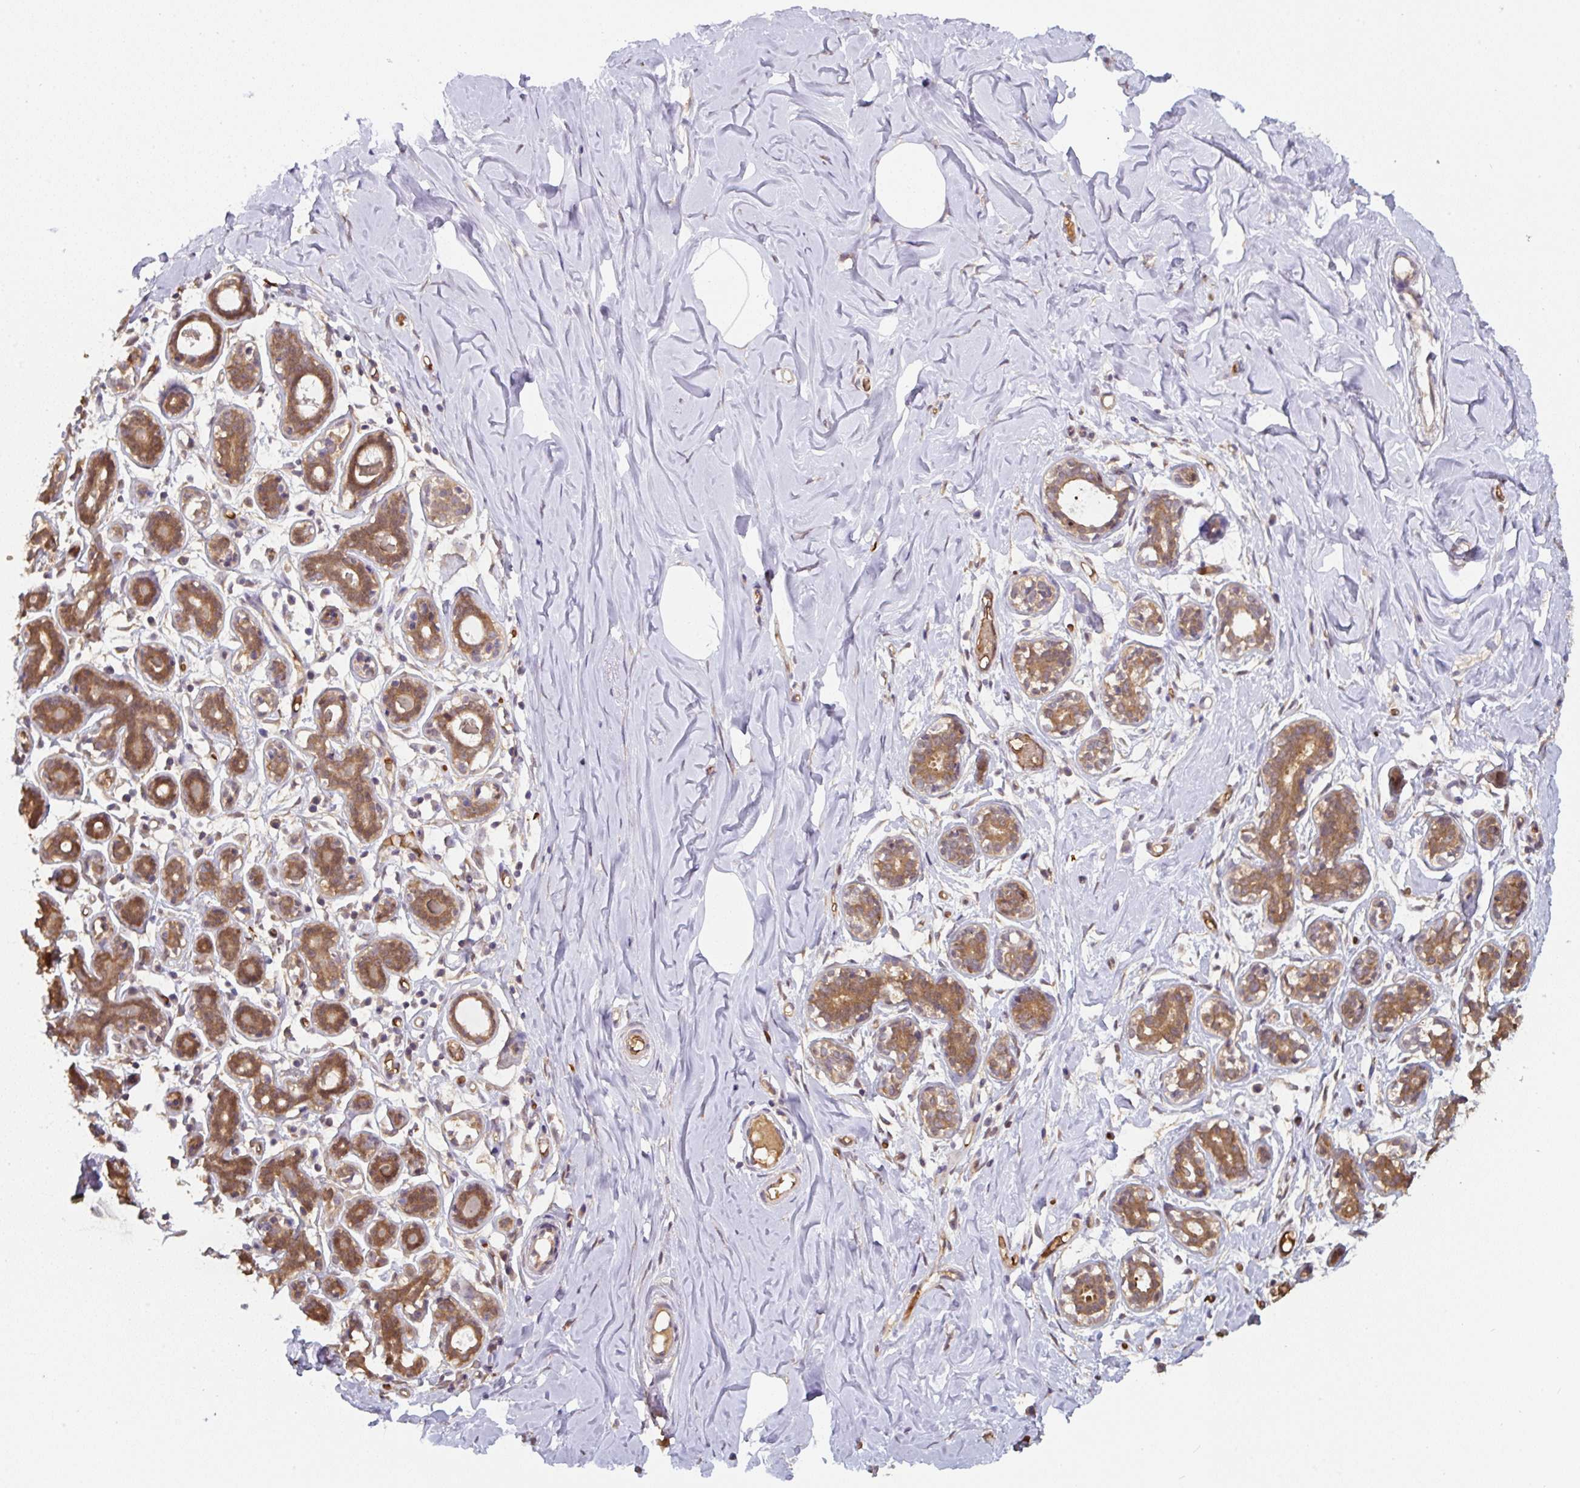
{"staining": {"intensity": "negative", "quantity": "none", "location": "none"}, "tissue": "breast", "cell_type": "Adipocytes", "image_type": "normal", "snomed": [{"axis": "morphology", "description": "Normal tissue, NOS"}, {"axis": "topography", "description": "Breast"}], "caption": "Micrograph shows no significant protein positivity in adipocytes of benign breast.", "gene": "ST13", "patient": {"sex": "female", "age": 27}}